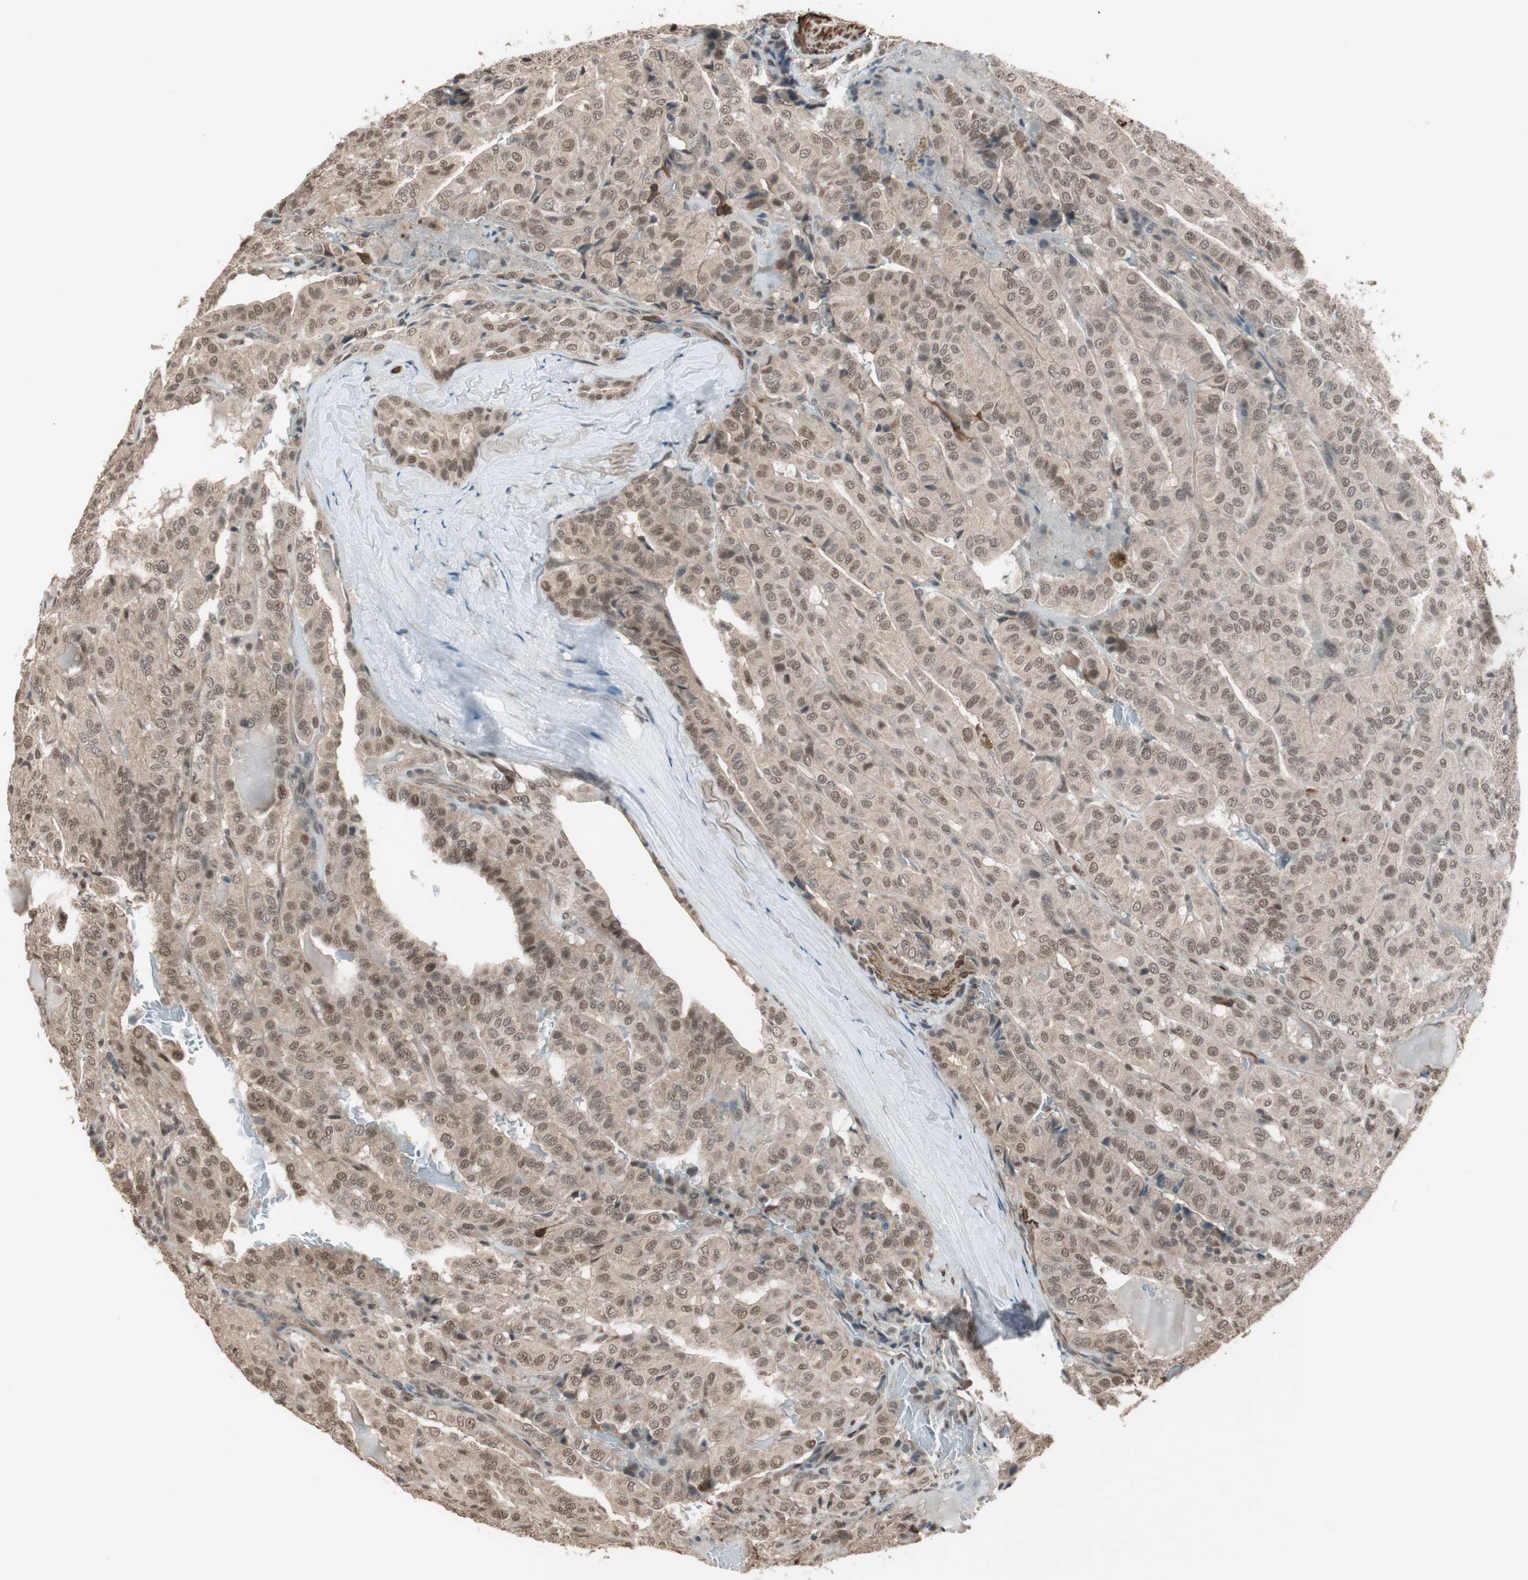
{"staining": {"intensity": "weak", "quantity": ">75%", "location": "cytoplasmic/membranous"}, "tissue": "thyroid cancer", "cell_type": "Tumor cells", "image_type": "cancer", "snomed": [{"axis": "morphology", "description": "Papillary adenocarcinoma, NOS"}, {"axis": "topography", "description": "Thyroid gland"}], "caption": "This image displays immunohistochemistry staining of human thyroid papillary adenocarcinoma, with low weak cytoplasmic/membranous staining in approximately >75% of tumor cells.", "gene": "DRAP1", "patient": {"sex": "male", "age": 77}}